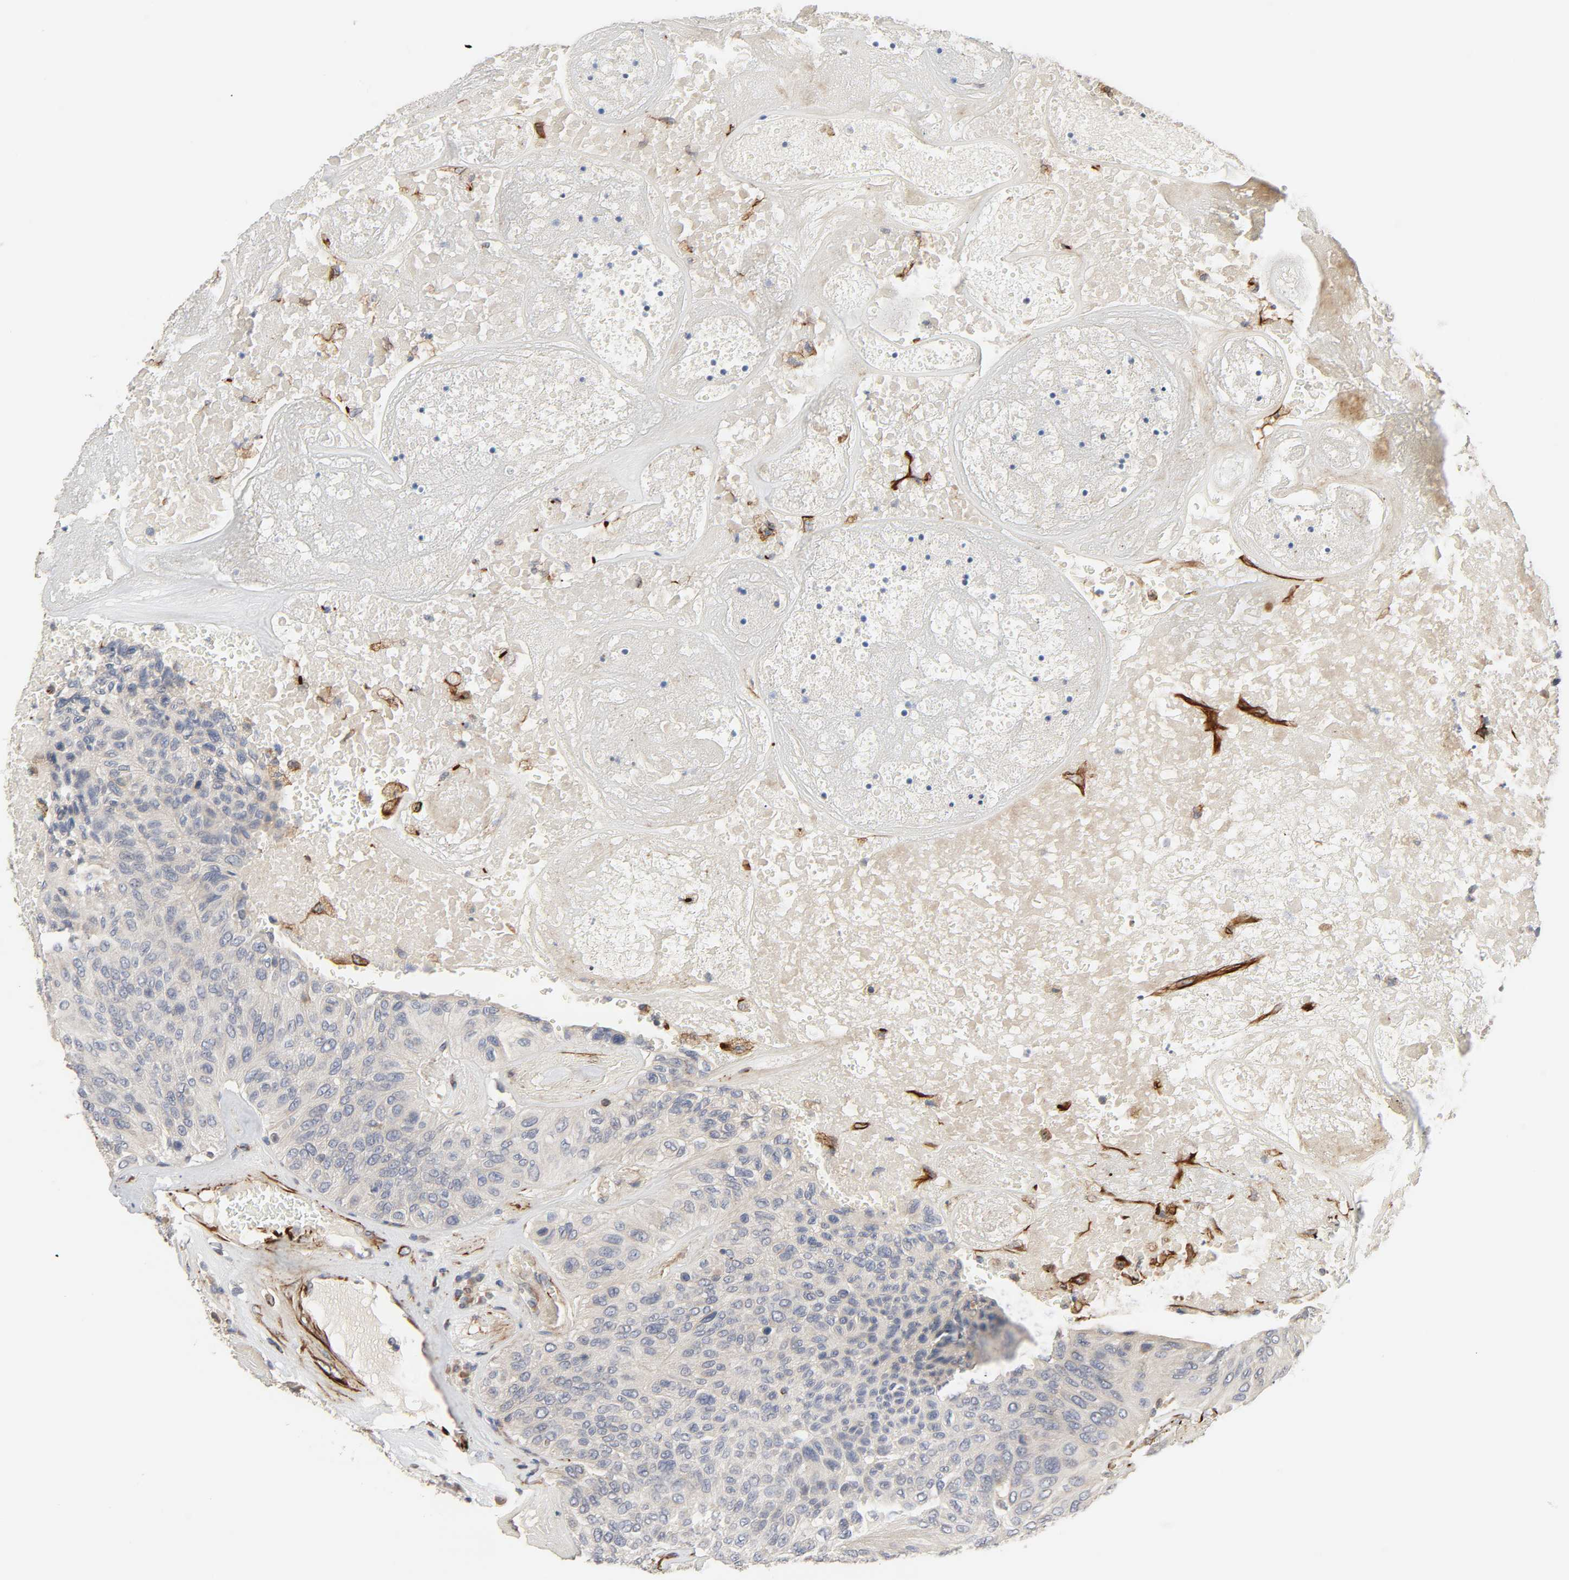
{"staining": {"intensity": "weak", "quantity": "<25%", "location": "cytoplasmic/membranous"}, "tissue": "urothelial cancer", "cell_type": "Tumor cells", "image_type": "cancer", "snomed": [{"axis": "morphology", "description": "Urothelial carcinoma, High grade"}, {"axis": "topography", "description": "Urinary bladder"}], "caption": "Protein analysis of urothelial cancer displays no significant expression in tumor cells.", "gene": "FAM118A", "patient": {"sex": "male", "age": 66}}